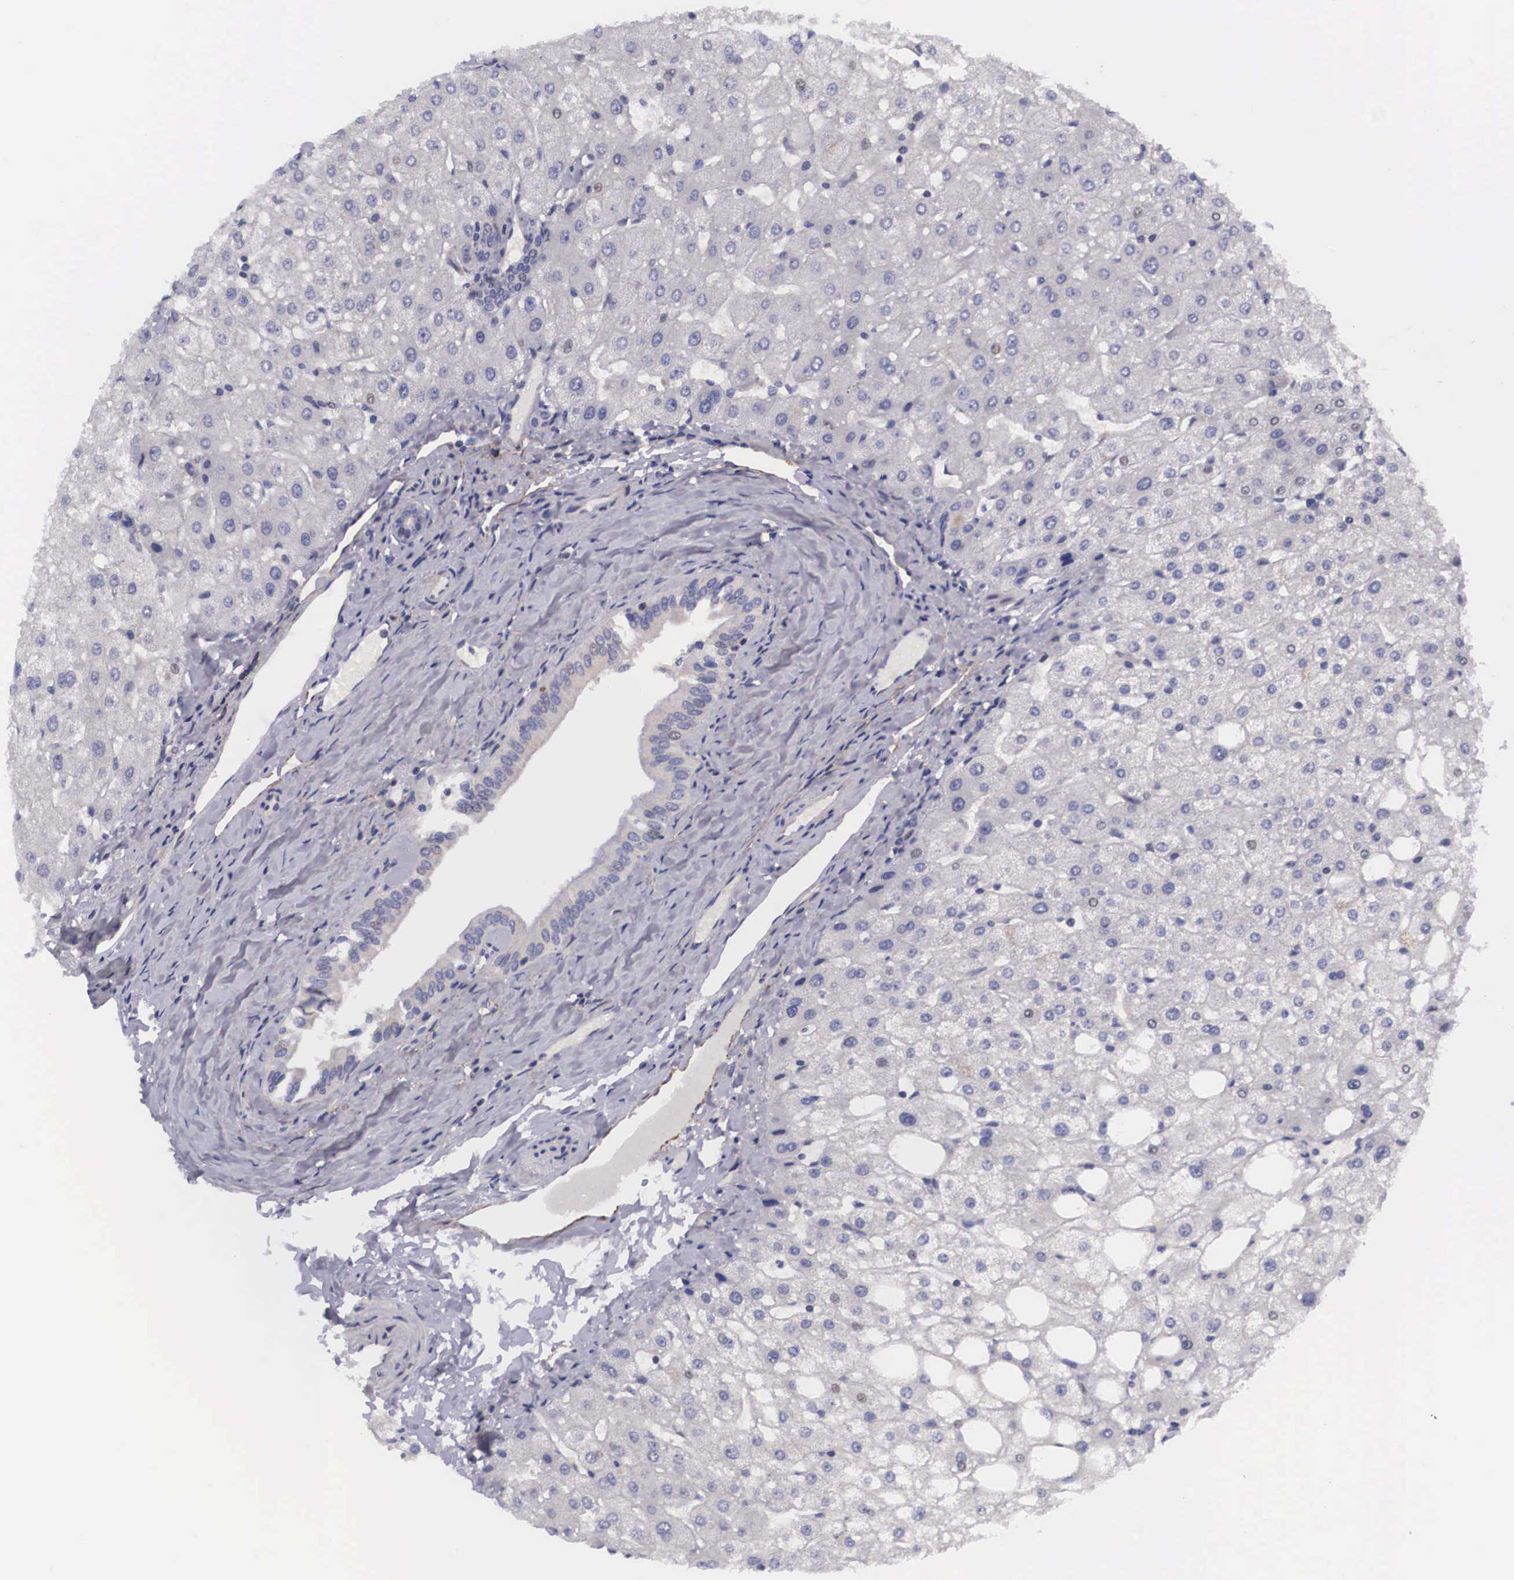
{"staining": {"intensity": "weak", "quantity": "<25%", "location": "cytoplasmic/membranous,nuclear"}, "tissue": "liver", "cell_type": "Cholangiocytes", "image_type": "normal", "snomed": [{"axis": "morphology", "description": "Normal tissue, NOS"}, {"axis": "topography", "description": "Liver"}], "caption": "Immunohistochemistry of normal liver reveals no positivity in cholangiocytes. (Brightfield microscopy of DAB (3,3'-diaminobenzidine) immunohistochemistry at high magnification).", "gene": "EMID1", "patient": {"sex": "male", "age": 35}}